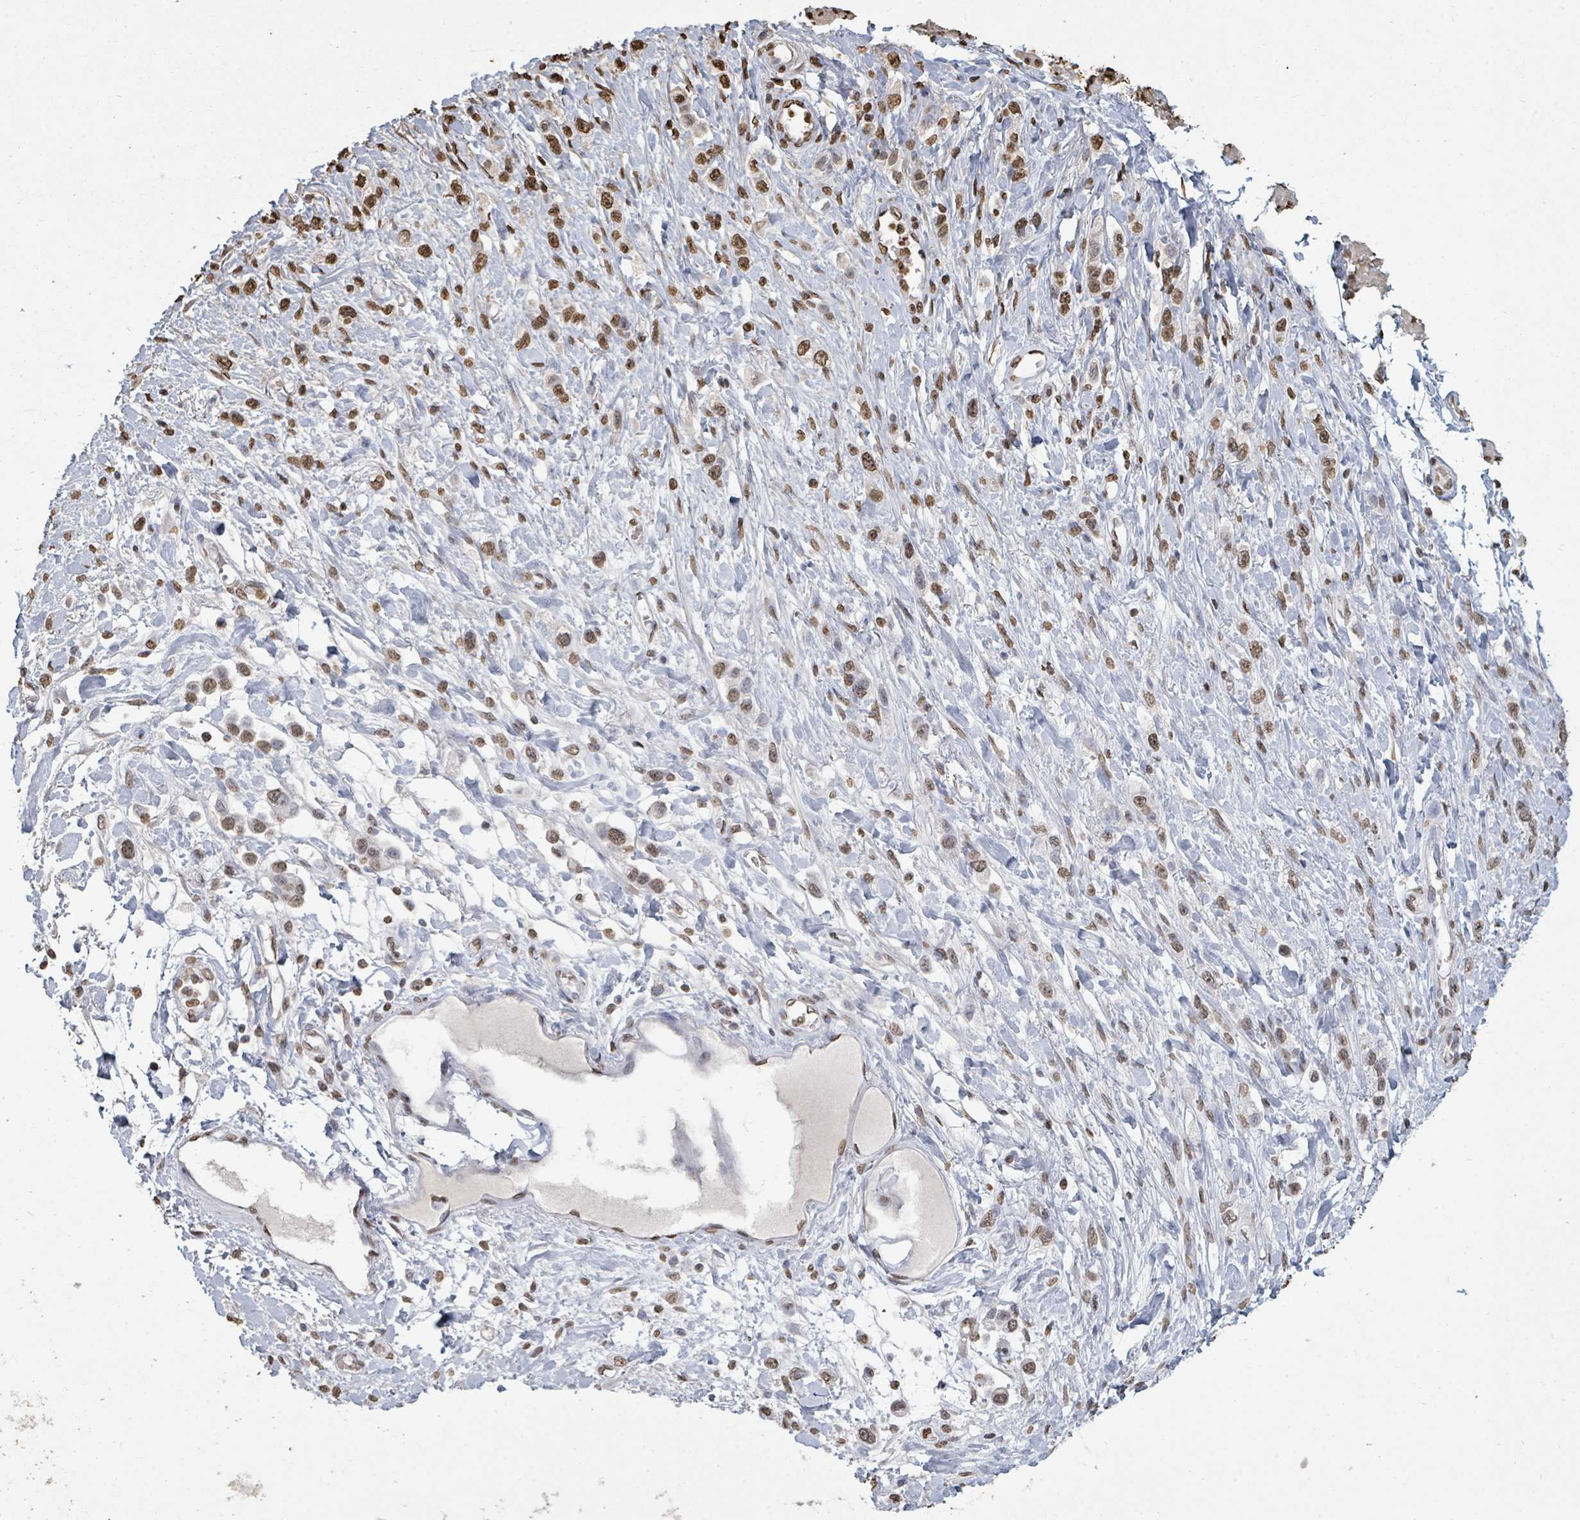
{"staining": {"intensity": "moderate", "quantity": ">75%", "location": "nuclear"}, "tissue": "stomach cancer", "cell_type": "Tumor cells", "image_type": "cancer", "snomed": [{"axis": "morphology", "description": "Adenocarcinoma, NOS"}, {"axis": "topography", "description": "Stomach"}], "caption": "Stomach cancer (adenocarcinoma) stained with immunohistochemistry (IHC) exhibits moderate nuclear positivity in approximately >75% of tumor cells.", "gene": "MRPS12", "patient": {"sex": "female", "age": 65}}